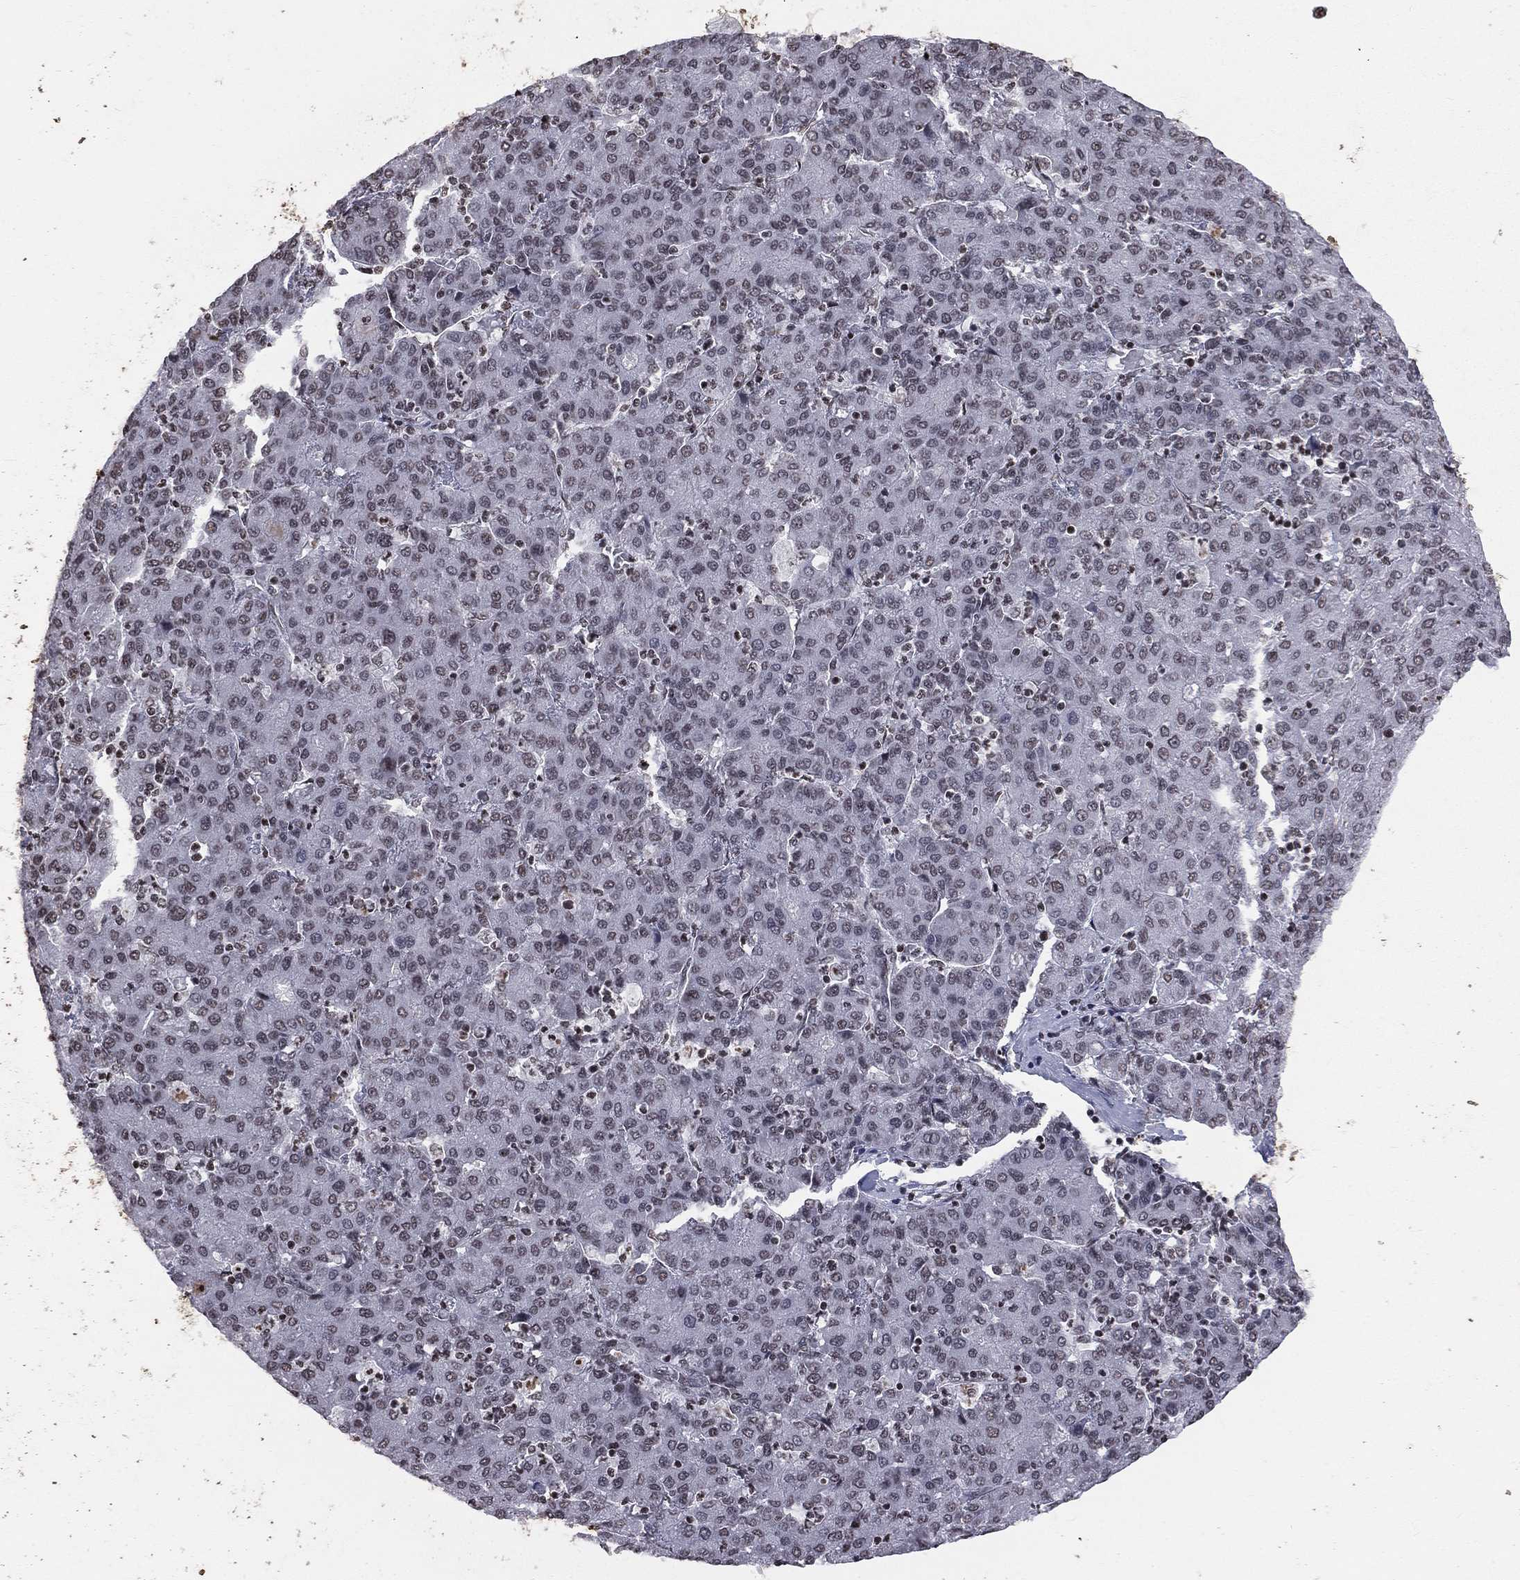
{"staining": {"intensity": "negative", "quantity": "none", "location": "none"}, "tissue": "liver cancer", "cell_type": "Tumor cells", "image_type": "cancer", "snomed": [{"axis": "morphology", "description": "Carcinoma, Hepatocellular, NOS"}, {"axis": "topography", "description": "Liver"}], "caption": "Hepatocellular carcinoma (liver) was stained to show a protein in brown. There is no significant positivity in tumor cells.", "gene": "RFX7", "patient": {"sex": "male", "age": 65}}